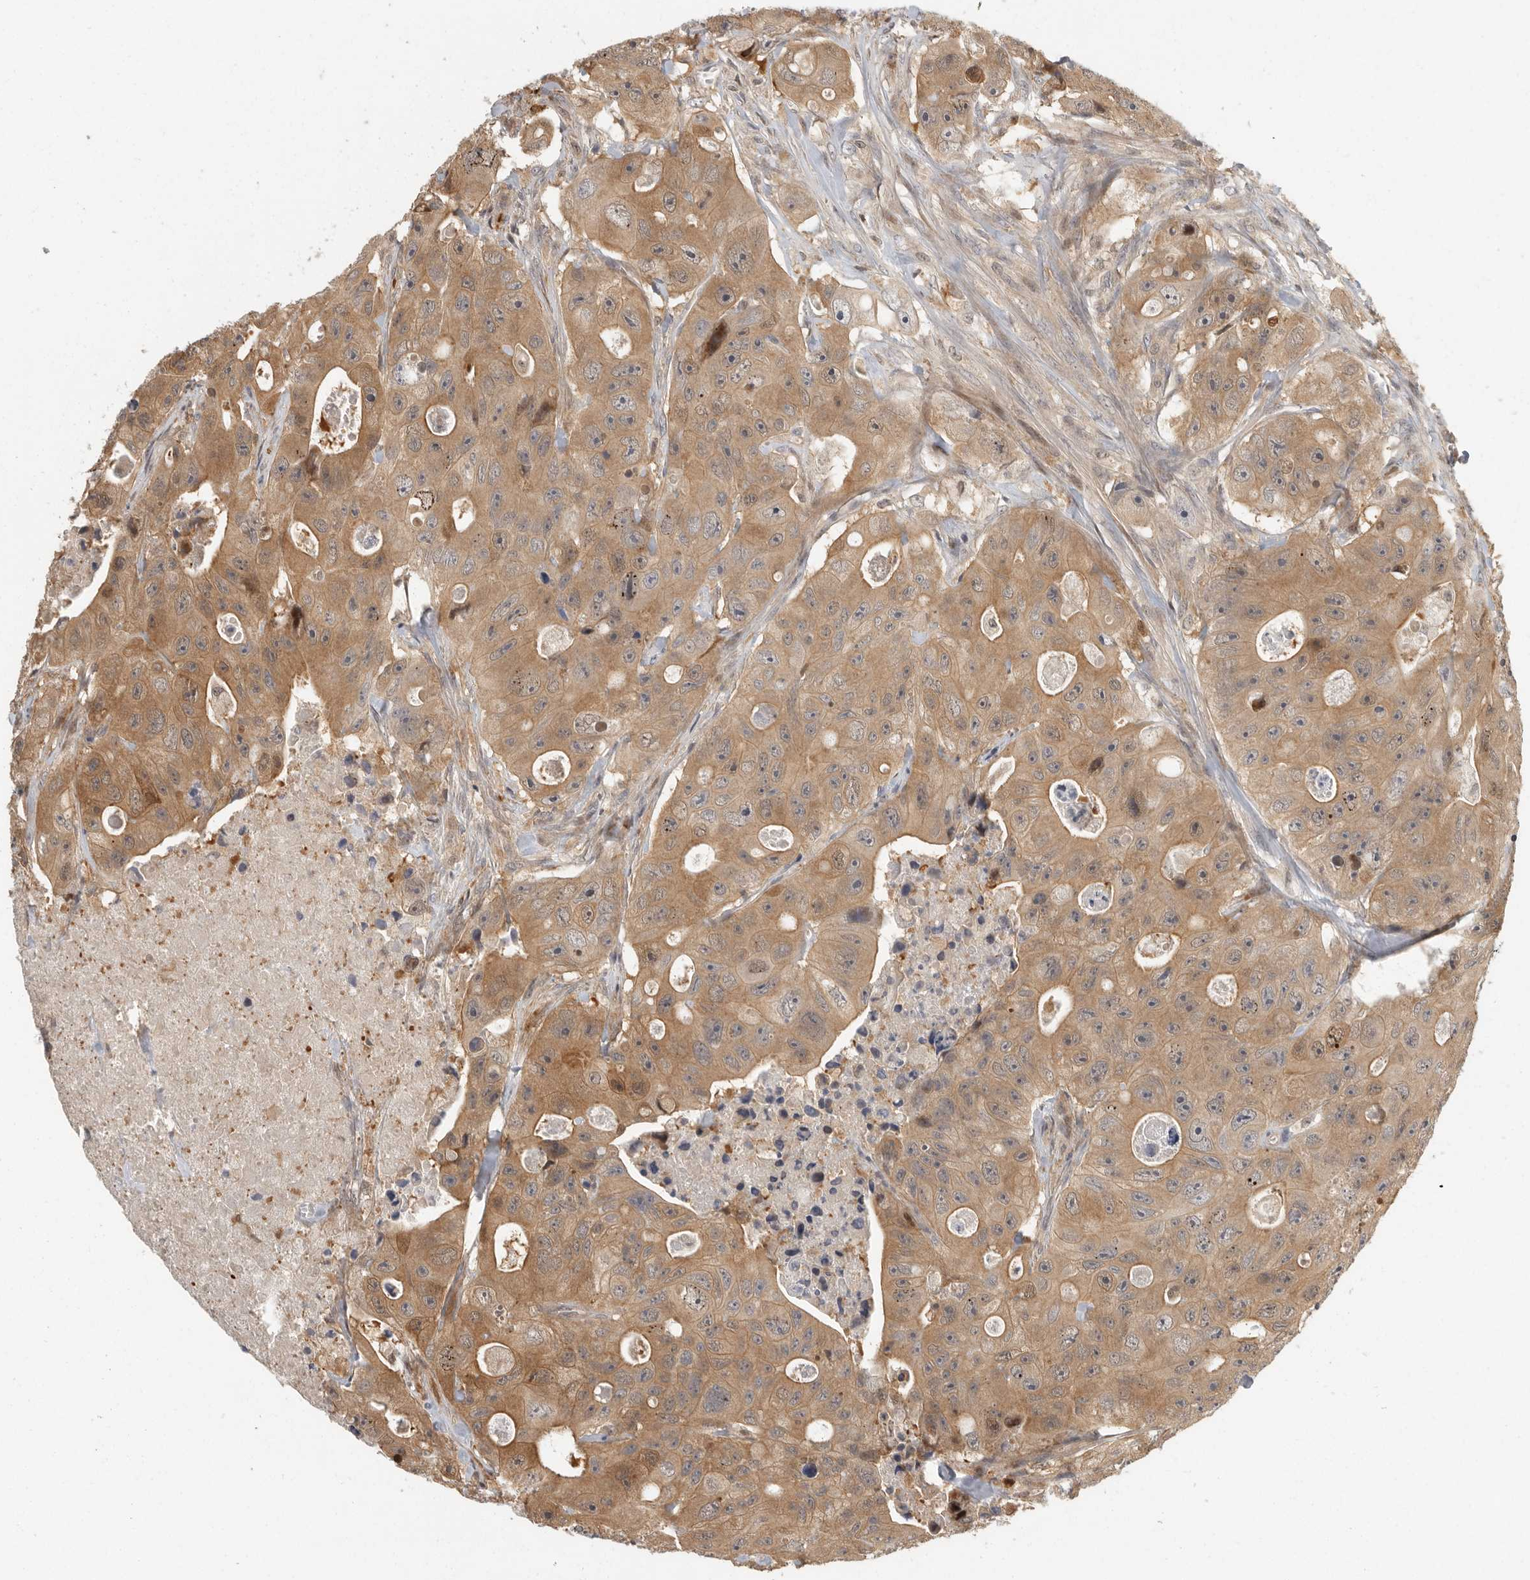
{"staining": {"intensity": "moderate", "quantity": ">75%", "location": "cytoplasmic/membranous"}, "tissue": "colorectal cancer", "cell_type": "Tumor cells", "image_type": "cancer", "snomed": [{"axis": "morphology", "description": "Adenocarcinoma, NOS"}, {"axis": "topography", "description": "Colon"}], "caption": "Immunohistochemical staining of colorectal adenocarcinoma exhibits moderate cytoplasmic/membranous protein staining in about >75% of tumor cells.", "gene": "SWT1", "patient": {"sex": "female", "age": 46}}